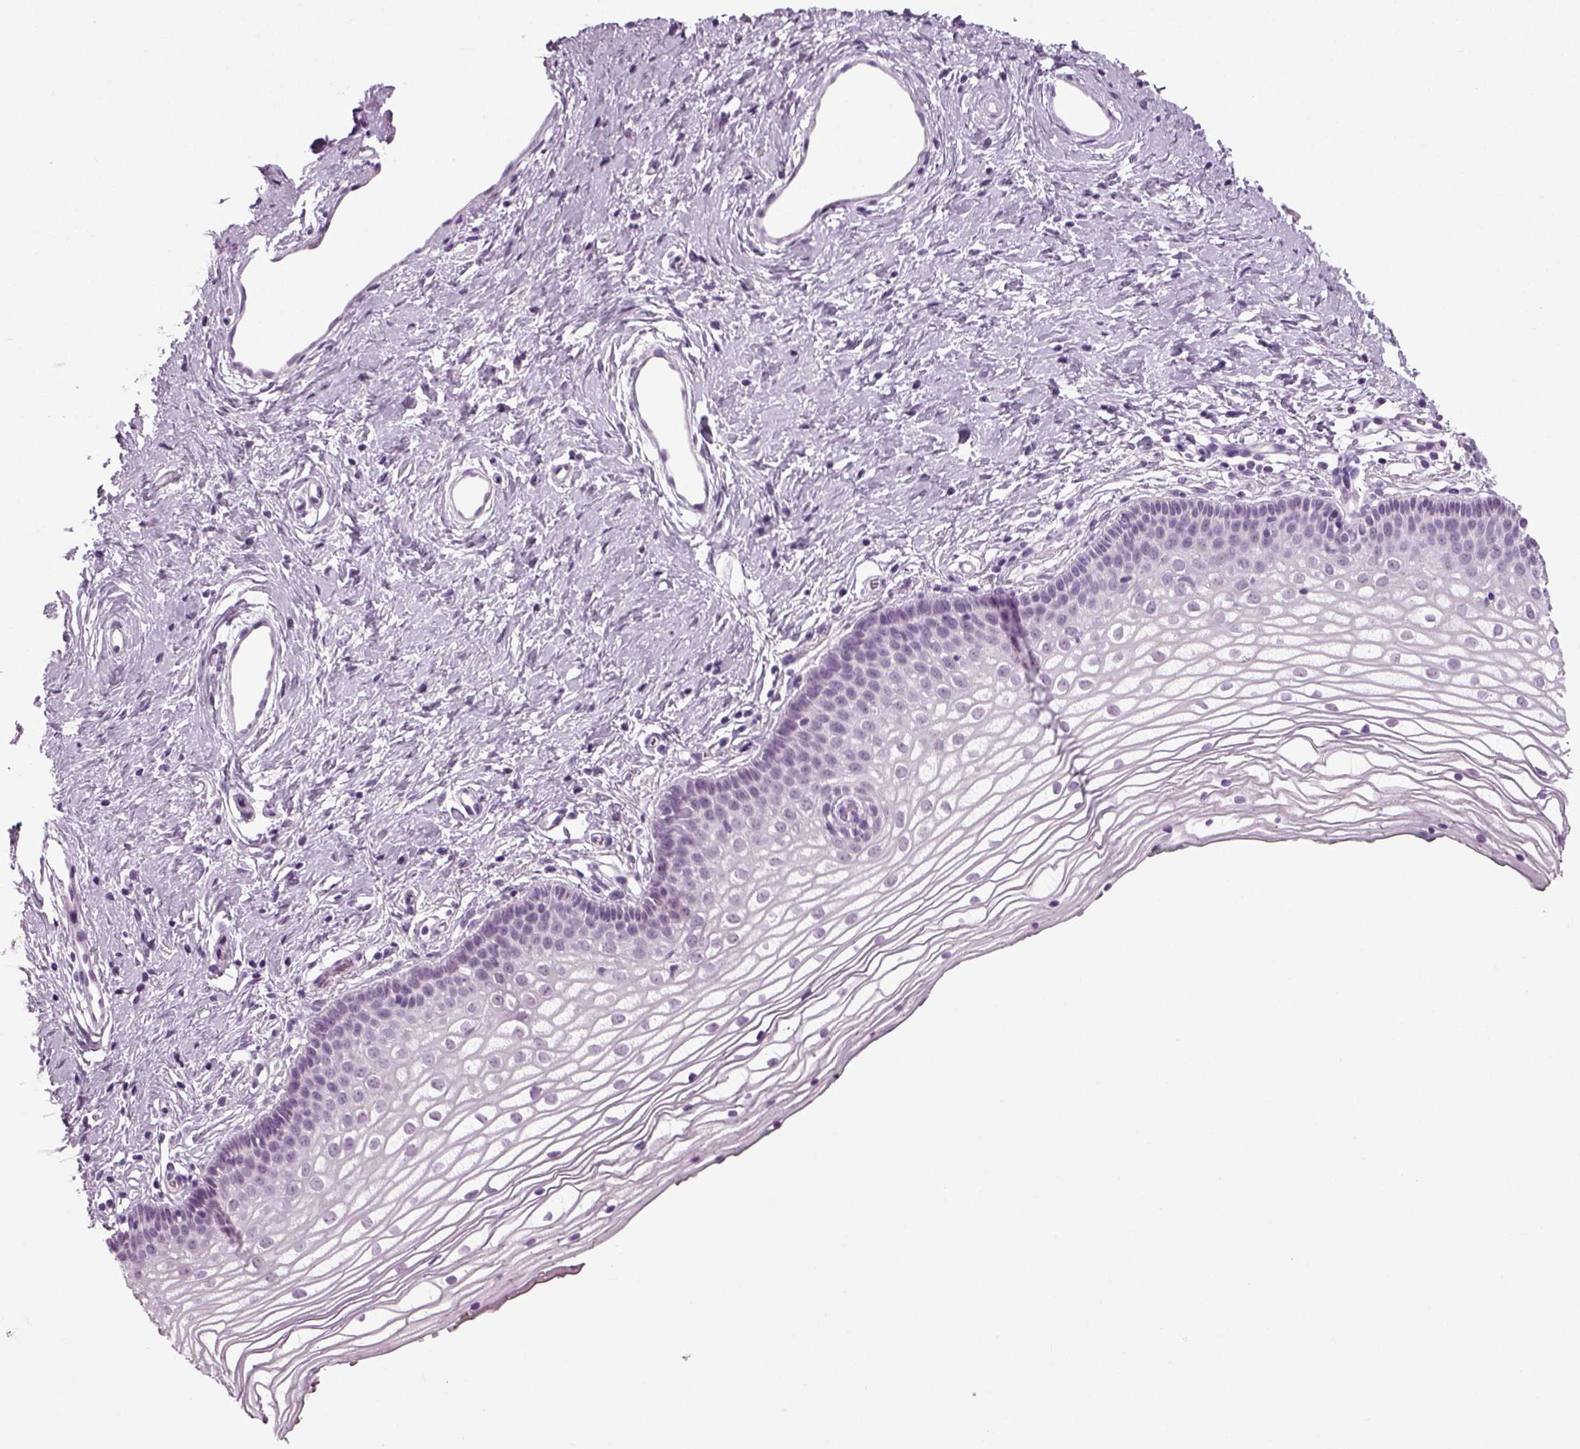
{"staining": {"intensity": "negative", "quantity": "none", "location": "none"}, "tissue": "vagina", "cell_type": "Squamous epithelial cells", "image_type": "normal", "snomed": [{"axis": "morphology", "description": "Normal tissue, NOS"}, {"axis": "topography", "description": "Vagina"}], "caption": "A photomicrograph of human vagina is negative for staining in squamous epithelial cells. The staining is performed using DAB brown chromogen with nuclei counter-stained in using hematoxylin.", "gene": "ZC2HC1C", "patient": {"sex": "female", "age": 36}}